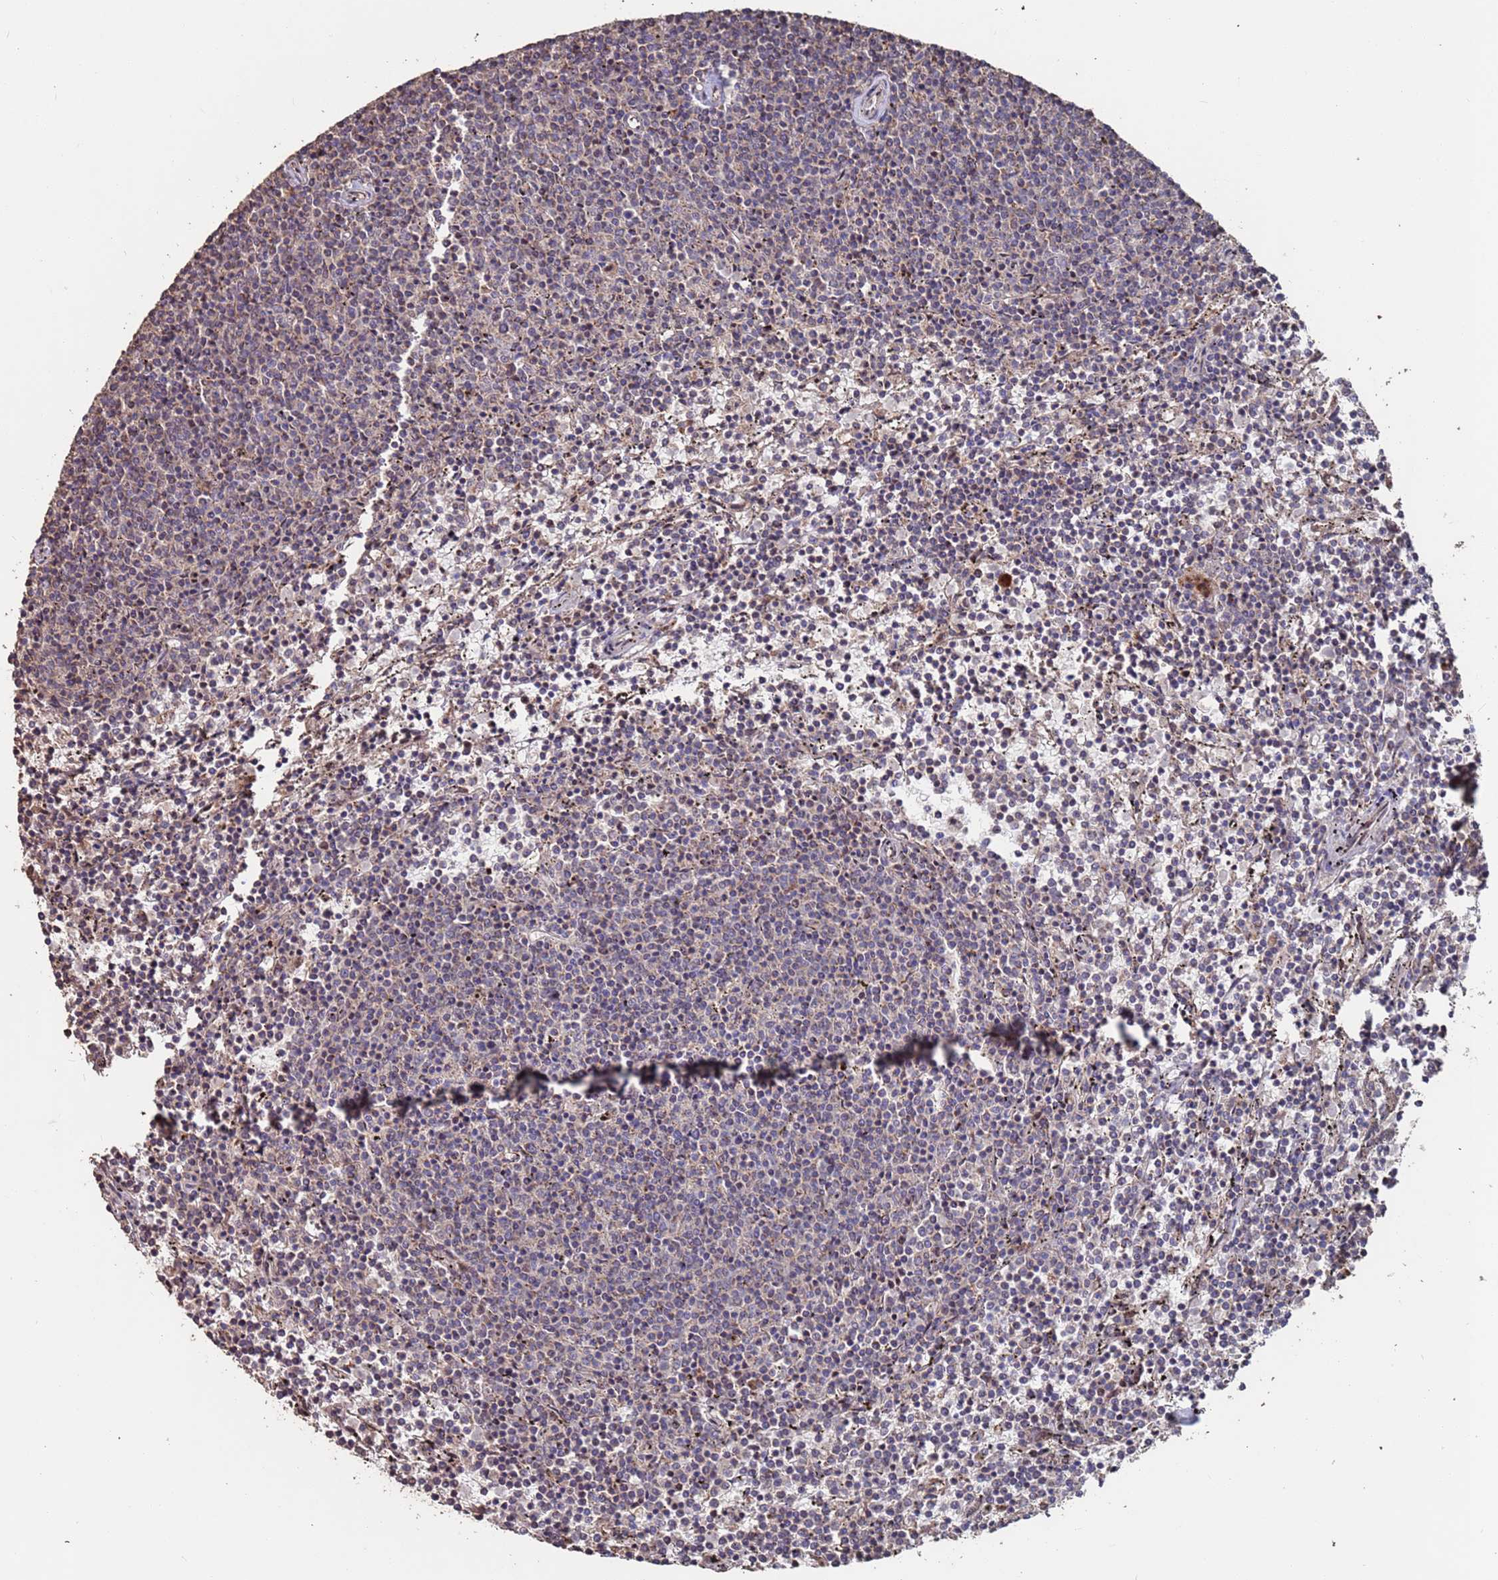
{"staining": {"intensity": "negative", "quantity": "none", "location": "none"}, "tissue": "lymphoma", "cell_type": "Tumor cells", "image_type": "cancer", "snomed": [{"axis": "morphology", "description": "Malignant lymphoma, non-Hodgkin's type, Low grade"}, {"axis": "topography", "description": "Spleen"}], "caption": "Immunohistochemical staining of lymphoma reveals no significant staining in tumor cells.", "gene": "PRR7", "patient": {"sex": "female", "age": 50}}